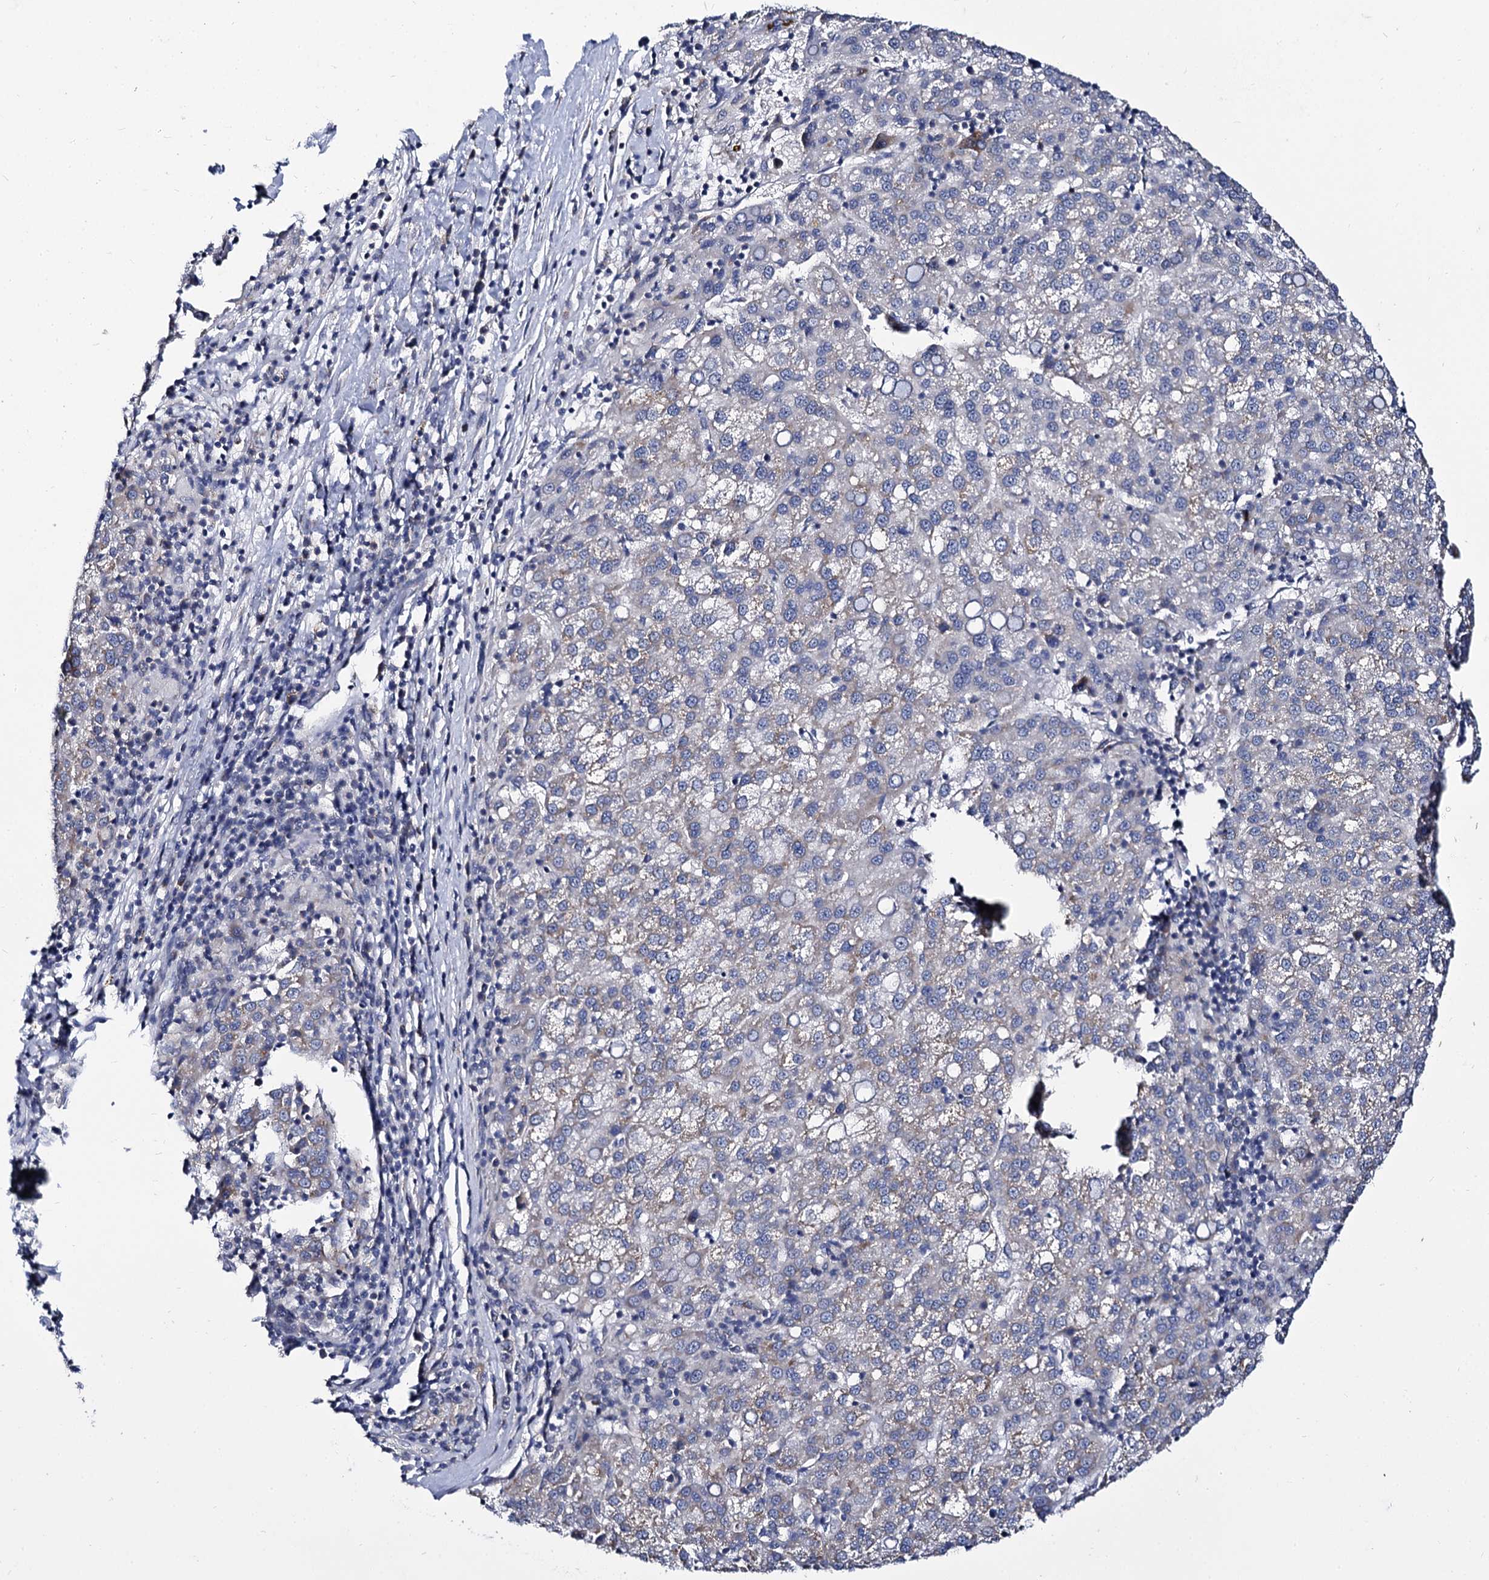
{"staining": {"intensity": "negative", "quantity": "none", "location": "none"}, "tissue": "liver cancer", "cell_type": "Tumor cells", "image_type": "cancer", "snomed": [{"axis": "morphology", "description": "Carcinoma, Hepatocellular, NOS"}, {"axis": "topography", "description": "Liver"}], "caption": "Immunohistochemistry micrograph of human hepatocellular carcinoma (liver) stained for a protein (brown), which reveals no expression in tumor cells. (DAB (3,3'-diaminobenzidine) immunohistochemistry (IHC), high magnification).", "gene": "PANX2", "patient": {"sex": "female", "age": 58}}